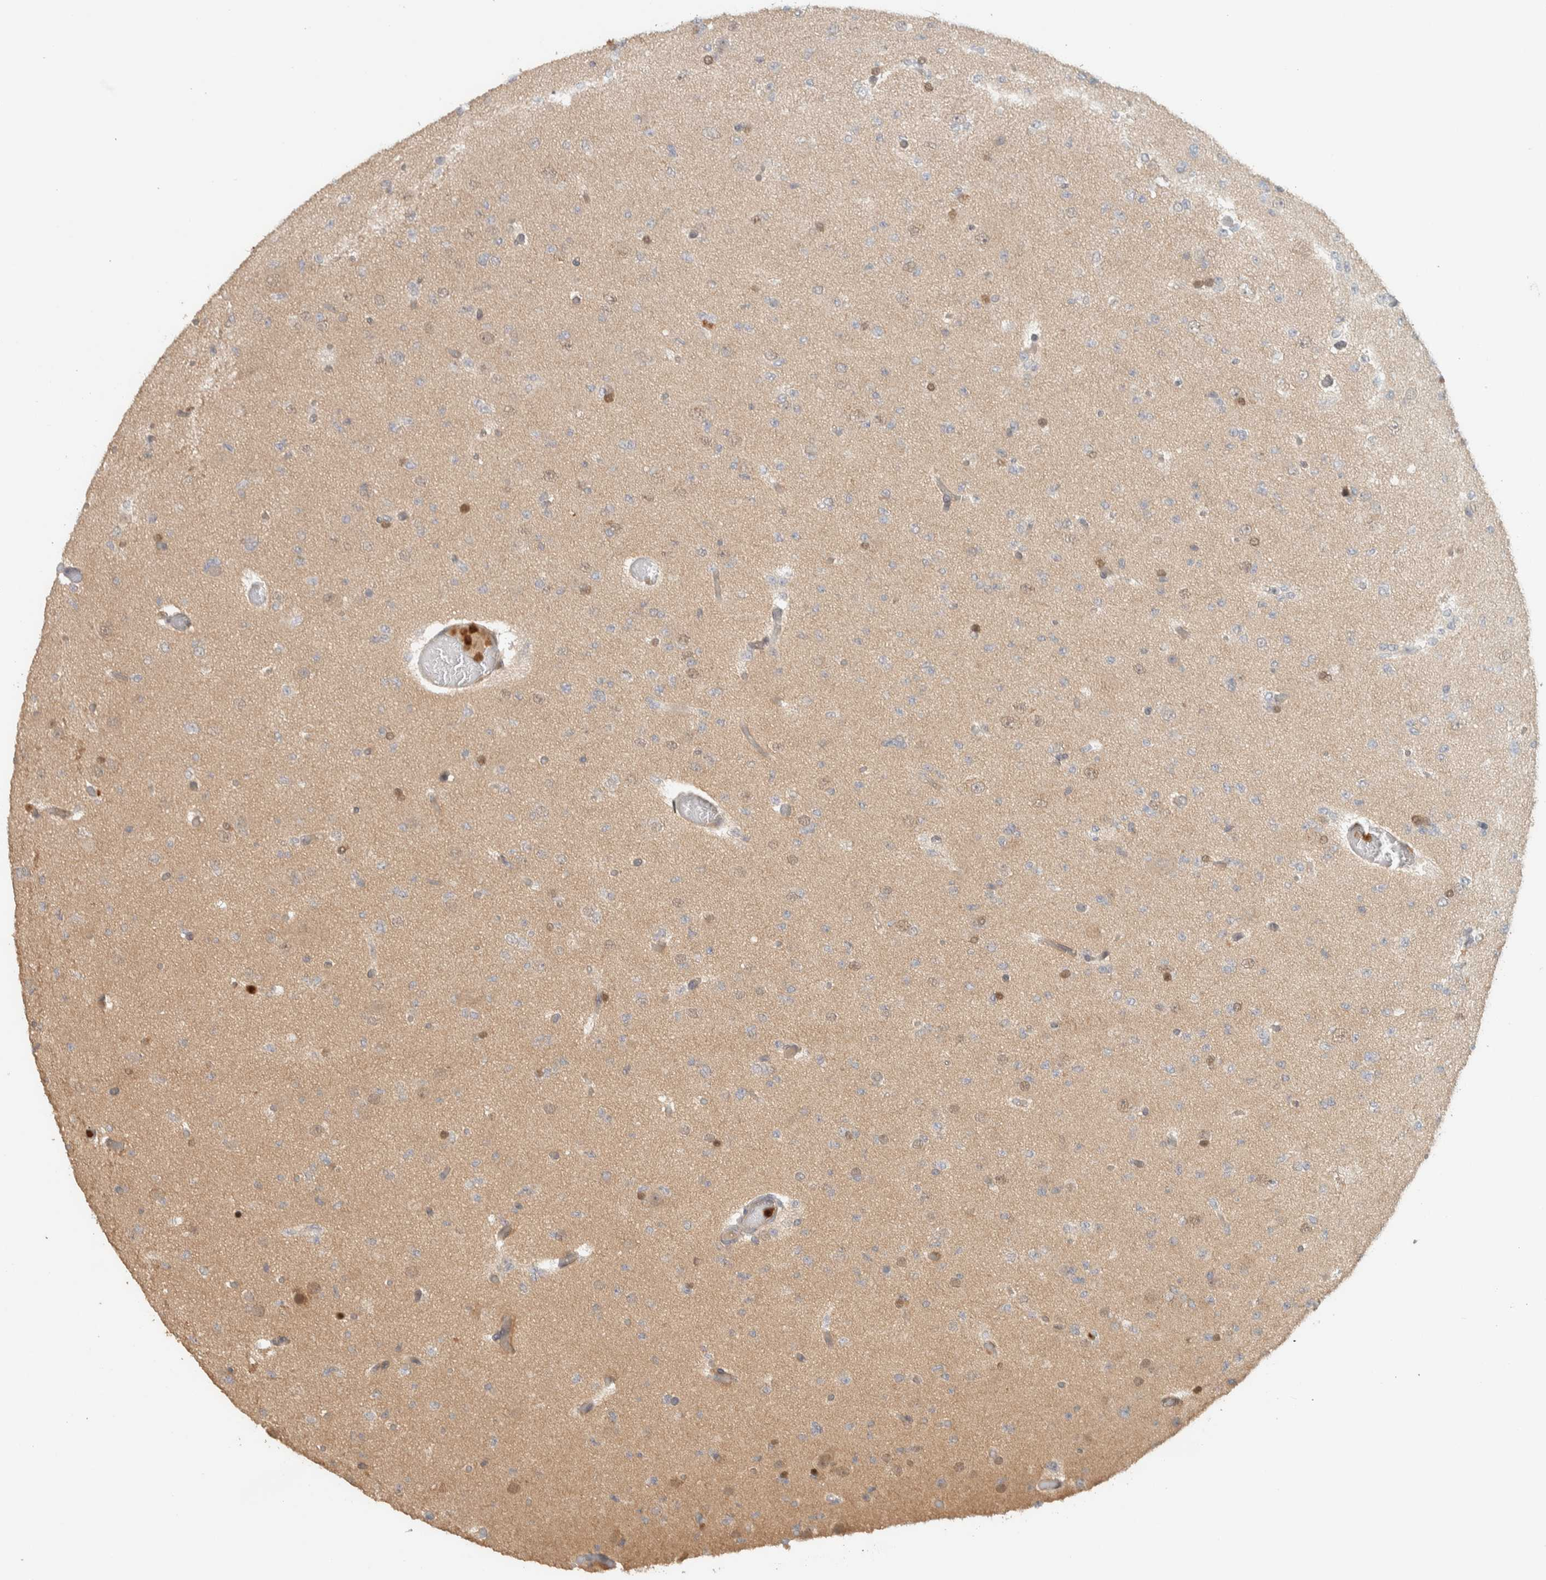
{"staining": {"intensity": "negative", "quantity": "none", "location": "none"}, "tissue": "glioma", "cell_type": "Tumor cells", "image_type": "cancer", "snomed": [{"axis": "morphology", "description": "Glioma, malignant, Low grade"}, {"axis": "topography", "description": "Brain"}], "caption": "Tumor cells show no significant protein staining in glioma.", "gene": "ADSS2", "patient": {"sex": "female", "age": 22}}